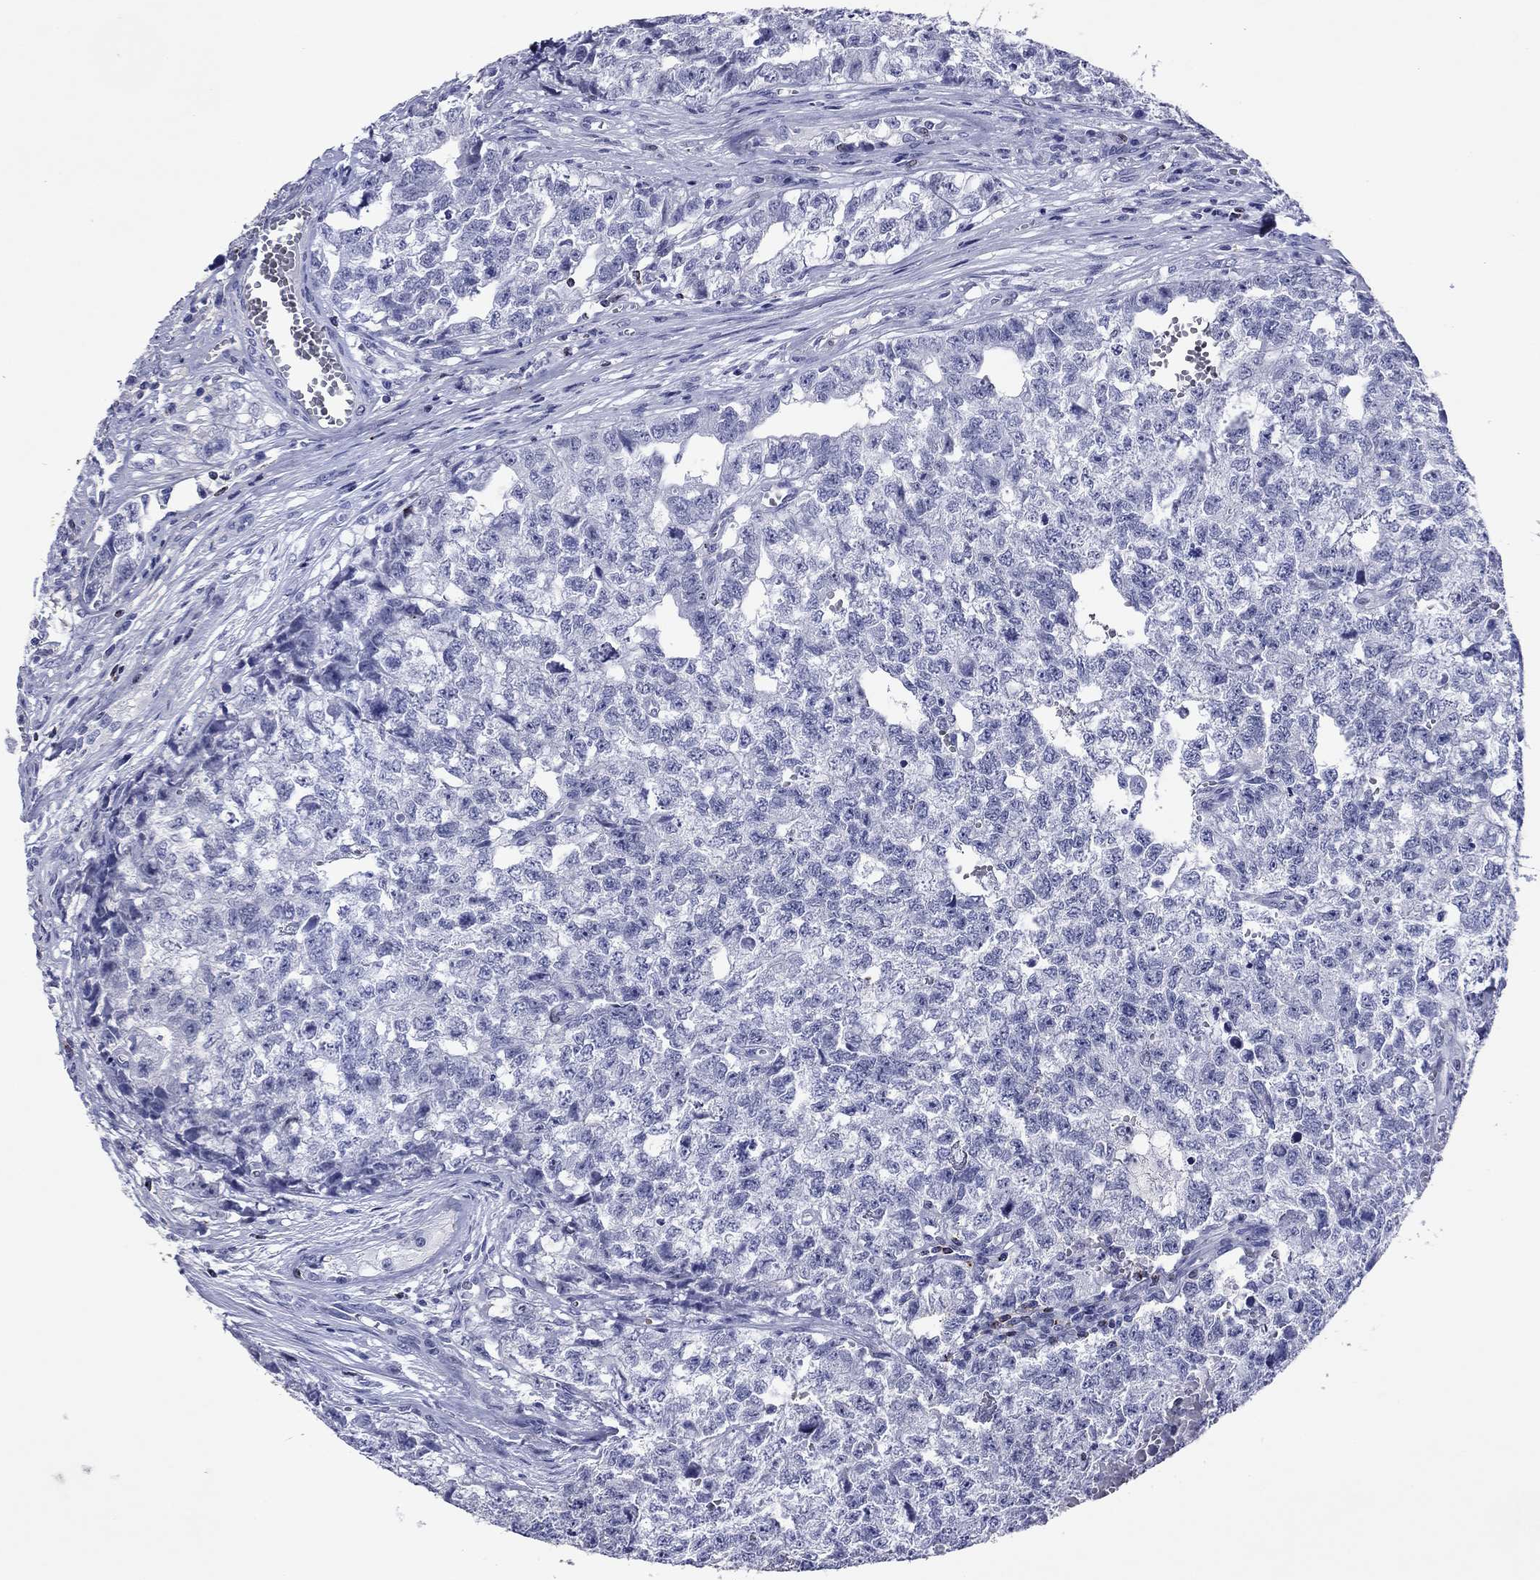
{"staining": {"intensity": "negative", "quantity": "none", "location": "none"}, "tissue": "testis cancer", "cell_type": "Tumor cells", "image_type": "cancer", "snomed": [{"axis": "morphology", "description": "Seminoma, NOS"}, {"axis": "morphology", "description": "Carcinoma, Embryonal, NOS"}, {"axis": "topography", "description": "Testis"}], "caption": "A photomicrograph of human testis cancer (embryonal carcinoma) is negative for staining in tumor cells.", "gene": "GZMK", "patient": {"sex": "male", "age": 22}}